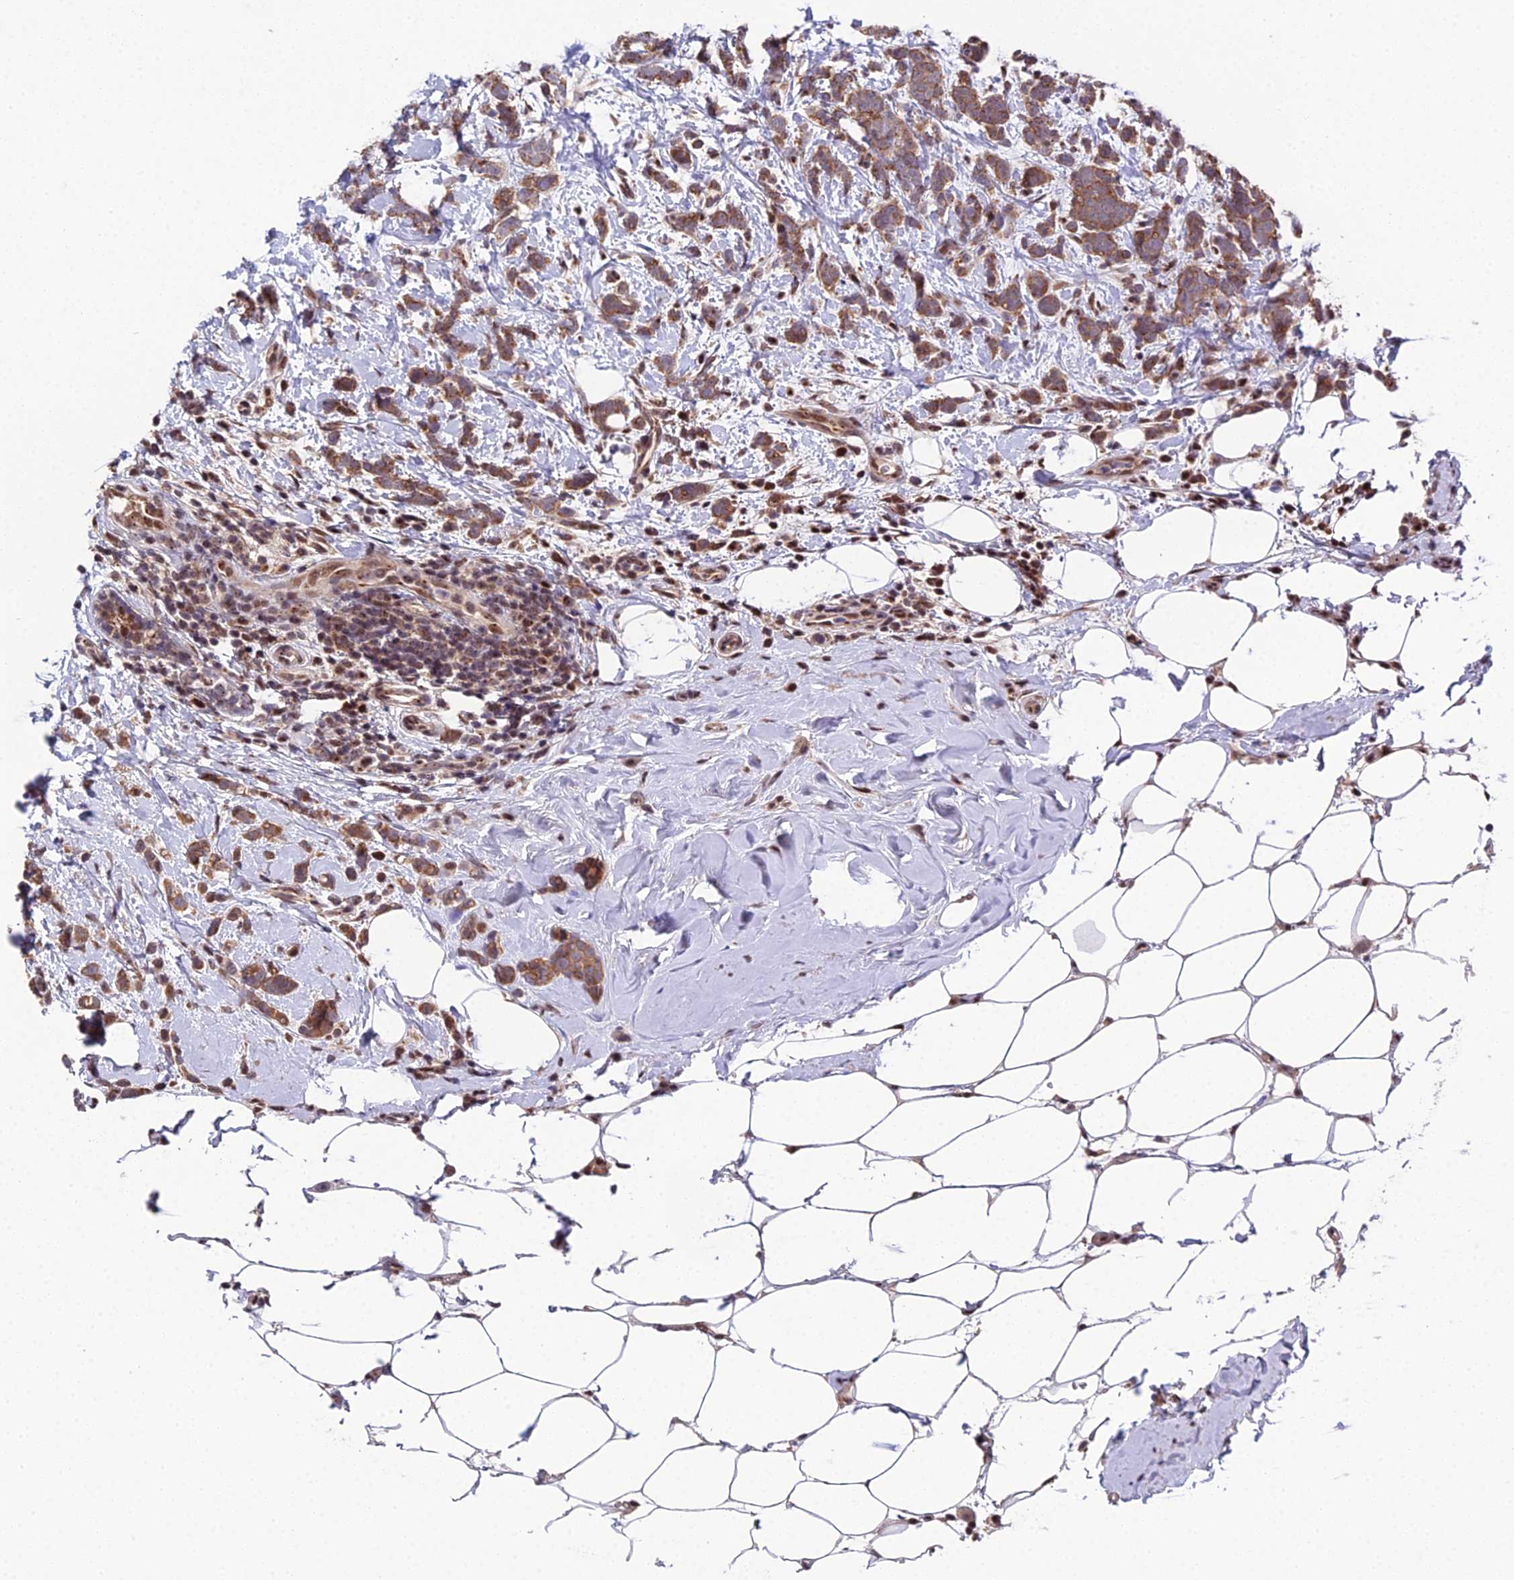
{"staining": {"intensity": "moderate", "quantity": ">75%", "location": "cytoplasmic/membranous"}, "tissue": "breast cancer", "cell_type": "Tumor cells", "image_type": "cancer", "snomed": [{"axis": "morphology", "description": "Lobular carcinoma"}, {"axis": "topography", "description": "Breast"}], "caption": "Brown immunohistochemical staining in human breast cancer (lobular carcinoma) exhibits moderate cytoplasmic/membranous staining in approximately >75% of tumor cells. Nuclei are stained in blue.", "gene": "ARL2", "patient": {"sex": "female", "age": 58}}